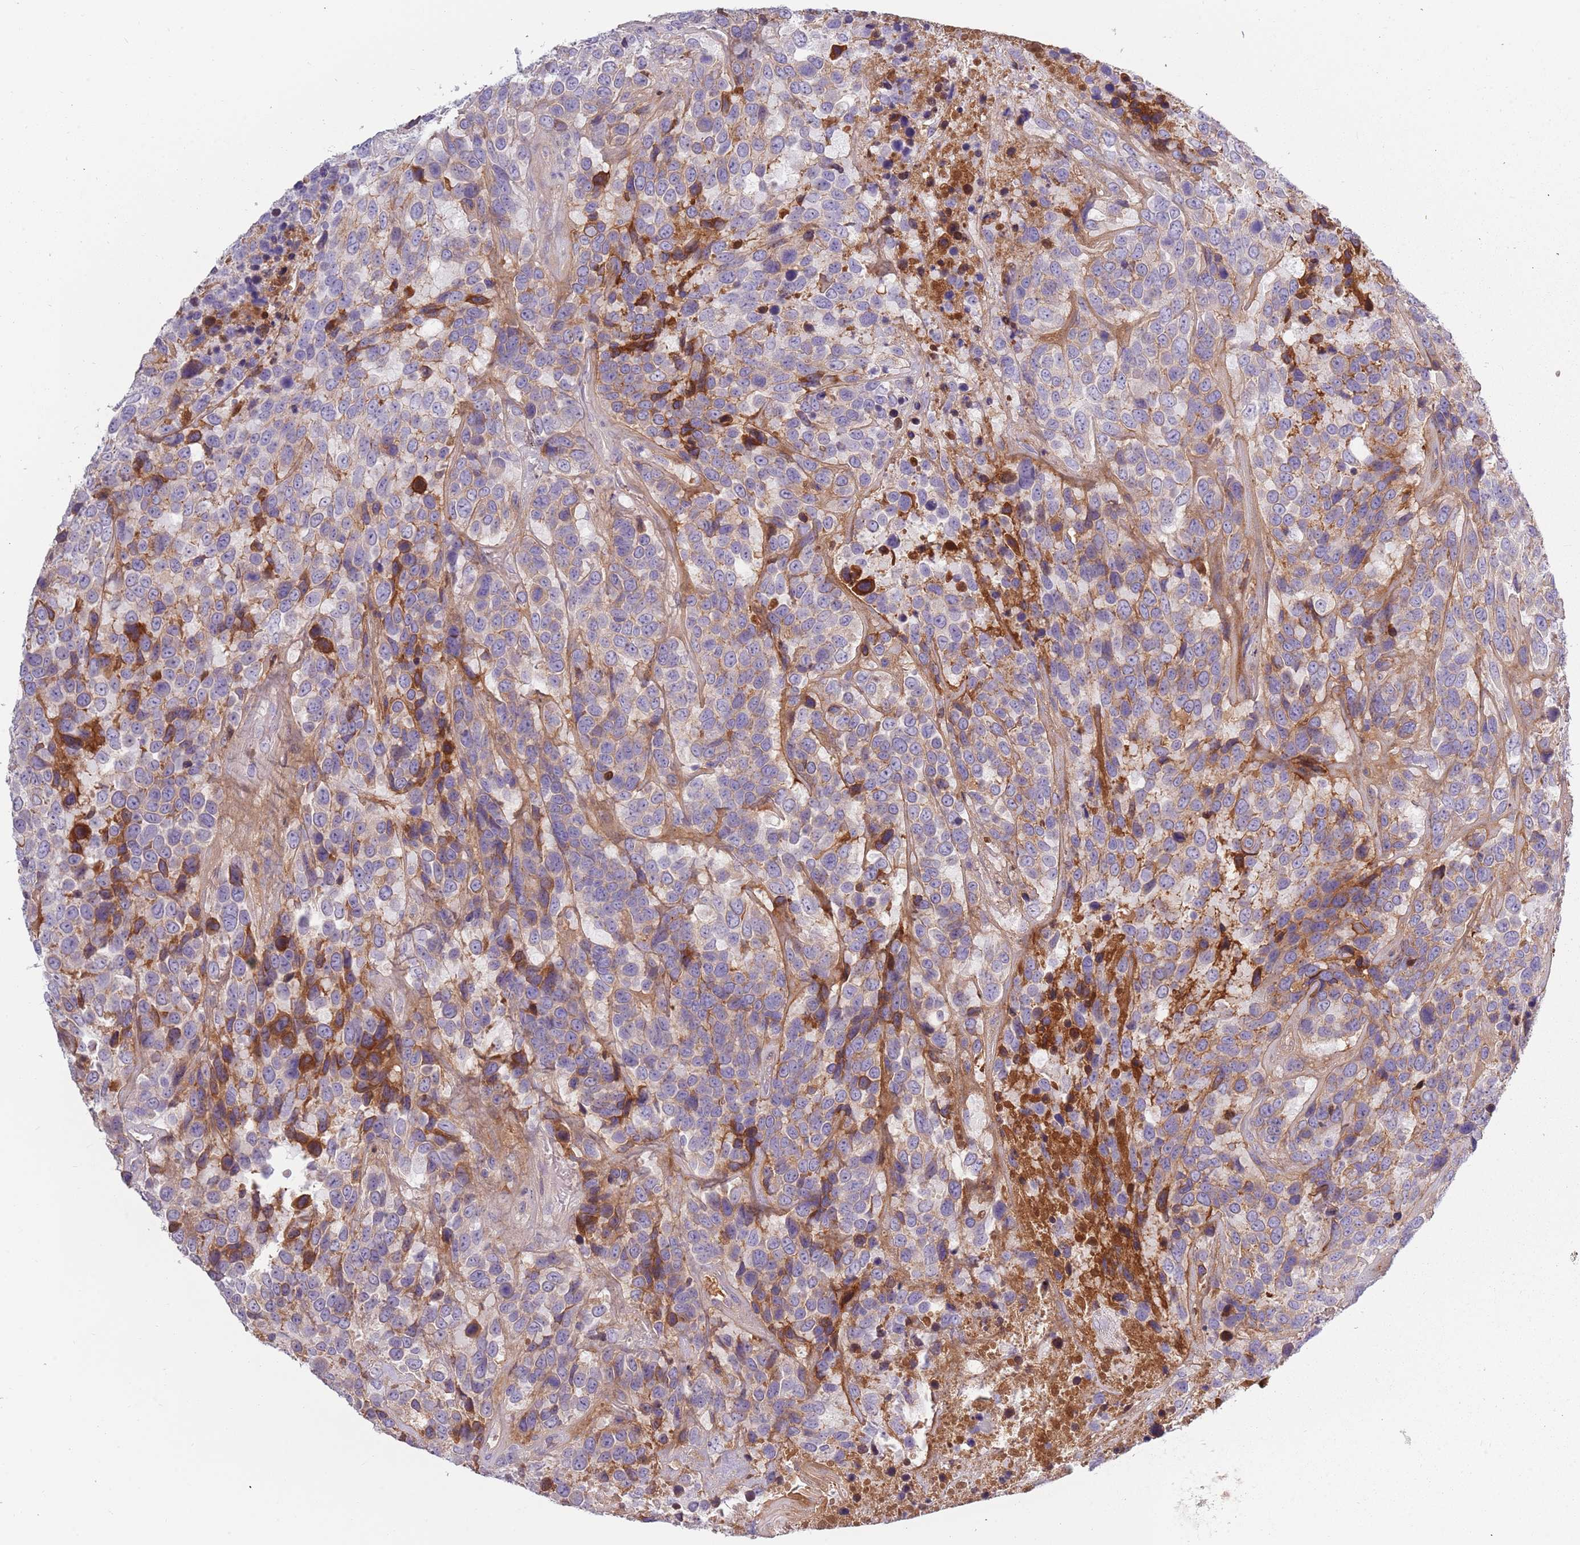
{"staining": {"intensity": "moderate", "quantity": "<25%", "location": "cytoplasmic/membranous"}, "tissue": "urothelial cancer", "cell_type": "Tumor cells", "image_type": "cancer", "snomed": [{"axis": "morphology", "description": "Urothelial carcinoma, High grade"}, {"axis": "topography", "description": "Urinary bladder"}], "caption": "IHC image of neoplastic tissue: human urothelial carcinoma (high-grade) stained using immunohistochemistry (IHC) demonstrates low levels of moderate protein expression localized specifically in the cytoplasmic/membranous of tumor cells, appearing as a cytoplasmic/membranous brown color.", "gene": "TNFRSF6B", "patient": {"sex": "female", "age": 70}}